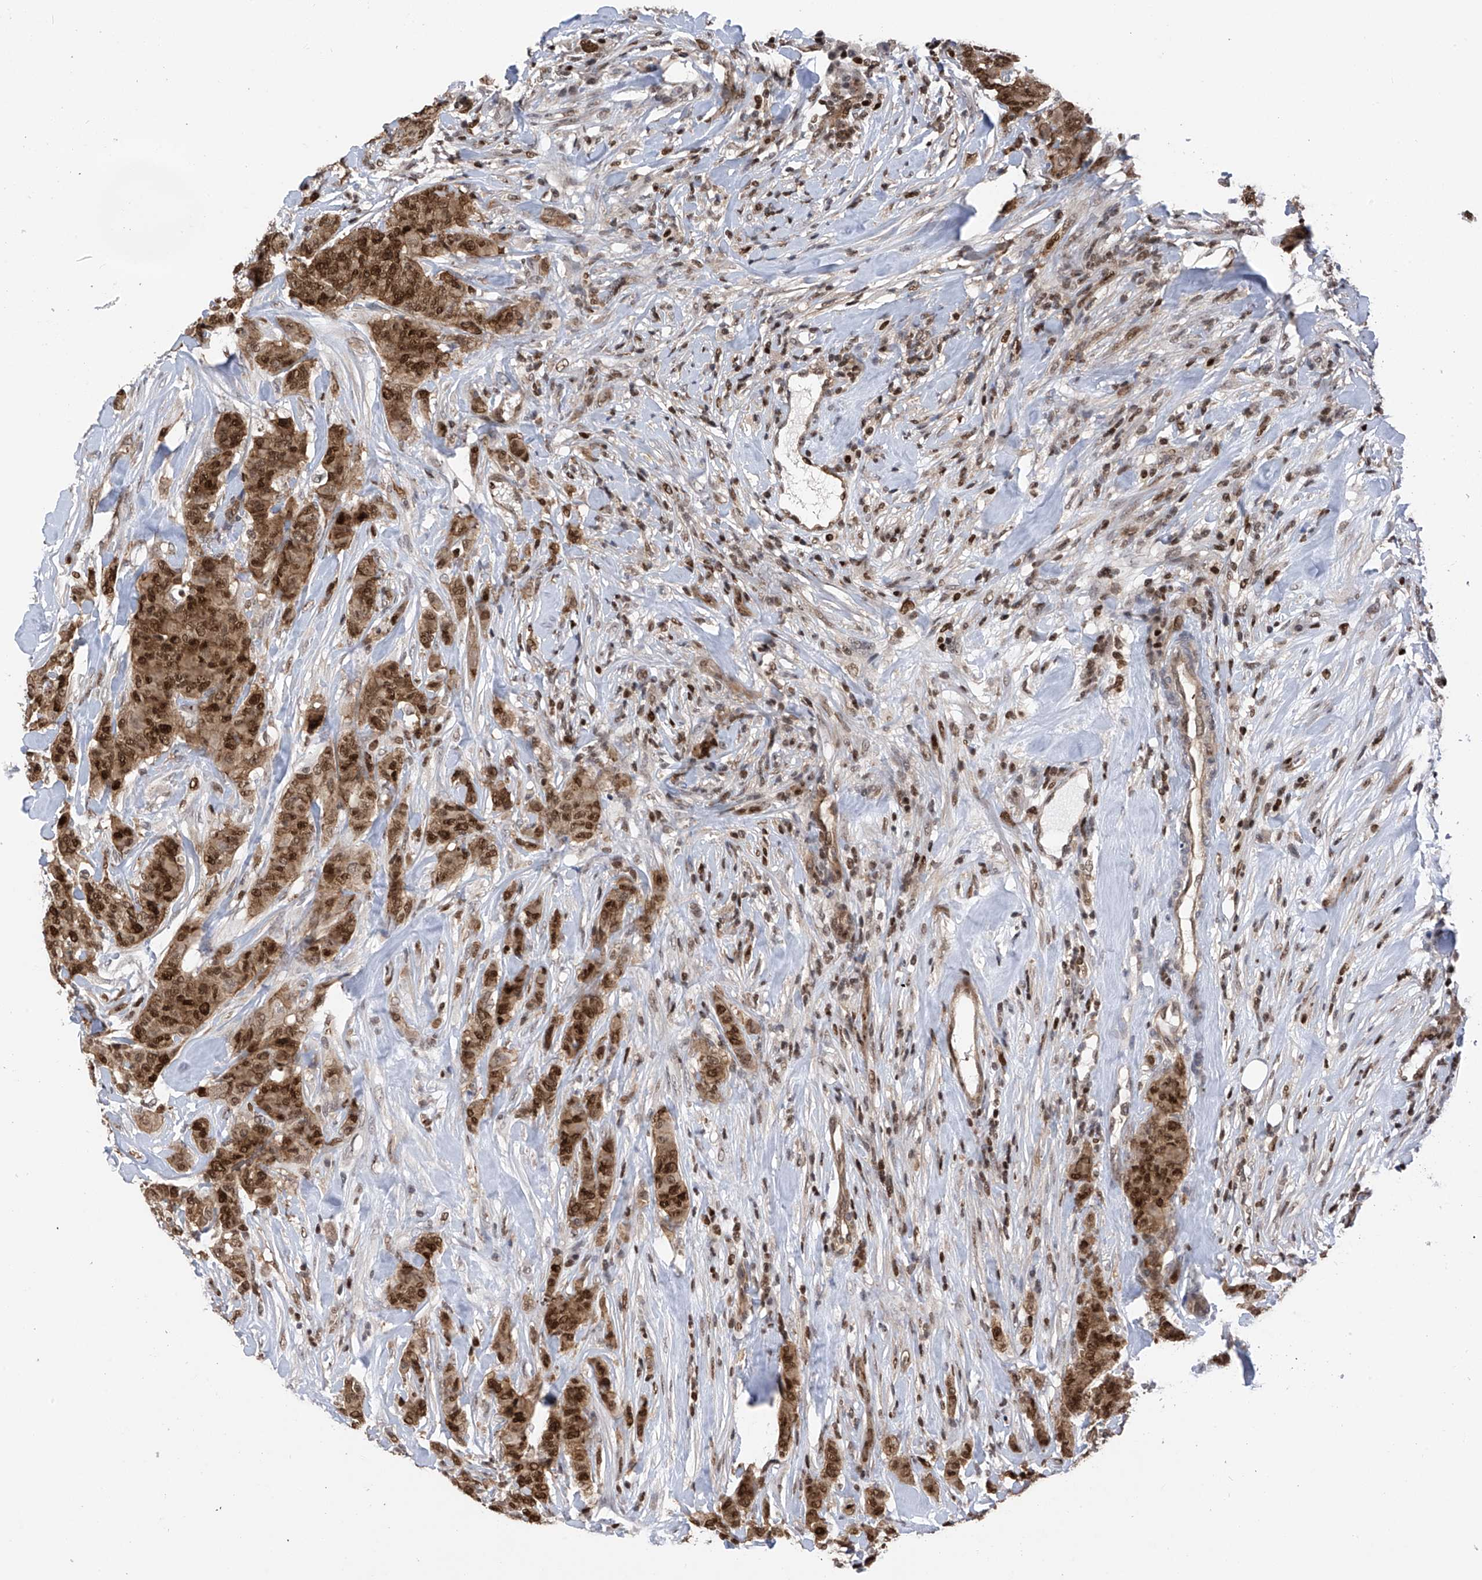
{"staining": {"intensity": "strong", "quantity": ">75%", "location": "cytoplasmic/membranous,nuclear"}, "tissue": "breast cancer", "cell_type": "Tumor cells", "image_type": "cancer", "snomed": [{"axis": "morphology", "description": "Duct carcinoma"}, {"axis": "topography", "description": "Breast"}], "caption": "Brown immunohistochemical staining in breast intraductal carcinoma displays strong cytoplasmic/membranous and nuclear positivity in approximately >75% of tumor cells.", "gene": "DNAJC9", "patient": {"sex": "female", "age": 40}}